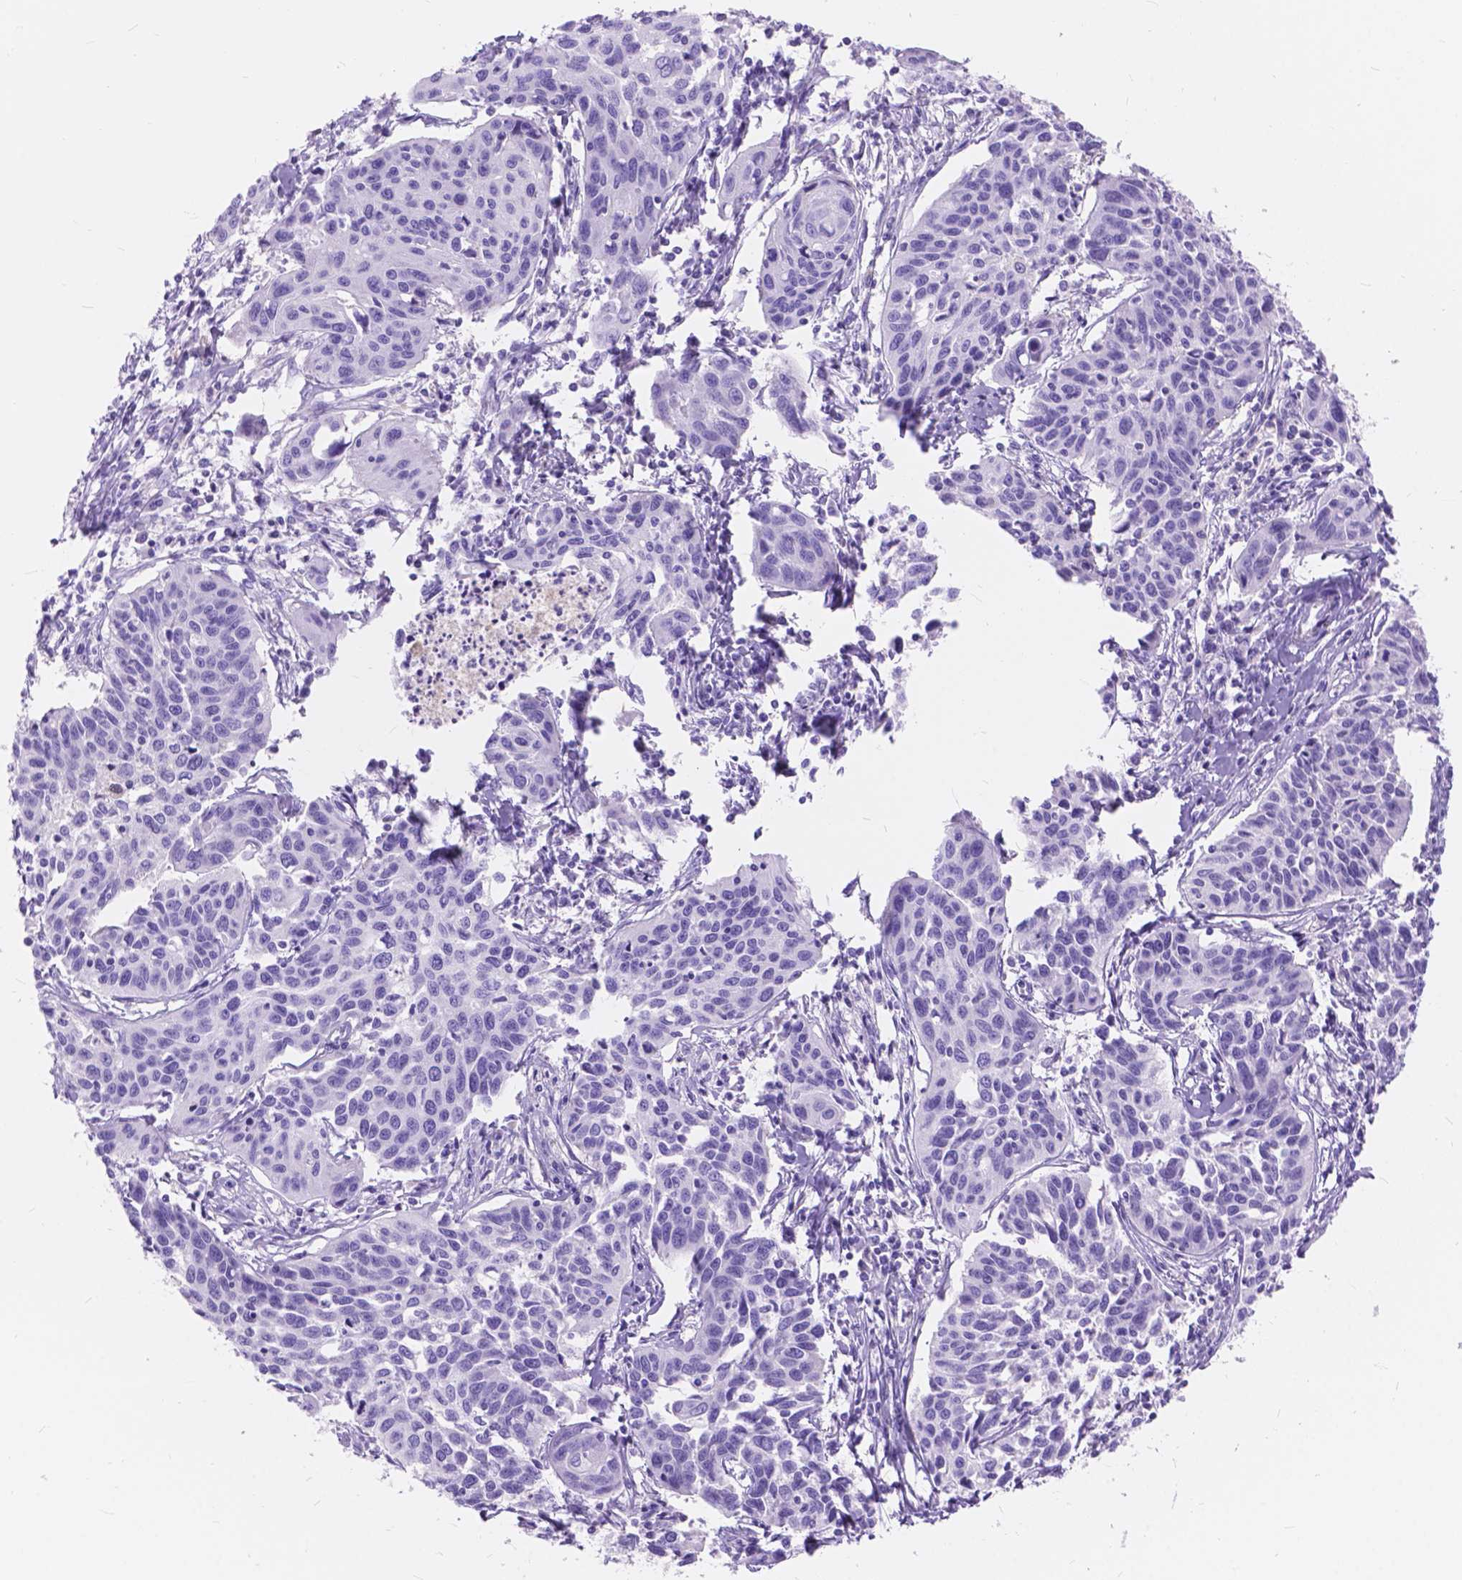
{"staining": {"intensity": "negative", "quantity": "none", "location": "none"}, "tissue": "cervical cancer", "cell_type": "Tumor cells", "image_type": "cancer", "snomed": [{"axis": "morphology", "description": "Squamous cell carcinoma, NOS"}, {"axis": "topography", "description": "Cervix"}], "caption": "High magnification brightfield microscopy of cervical cancer stained with DAB (3,3'-diaminobenzidine) (brown) and counterstained with hematoxylin (blue): tumor cells show no significant staining.", "gene": "FOXL2", "patient": {"sex": "female", "age": 31}}